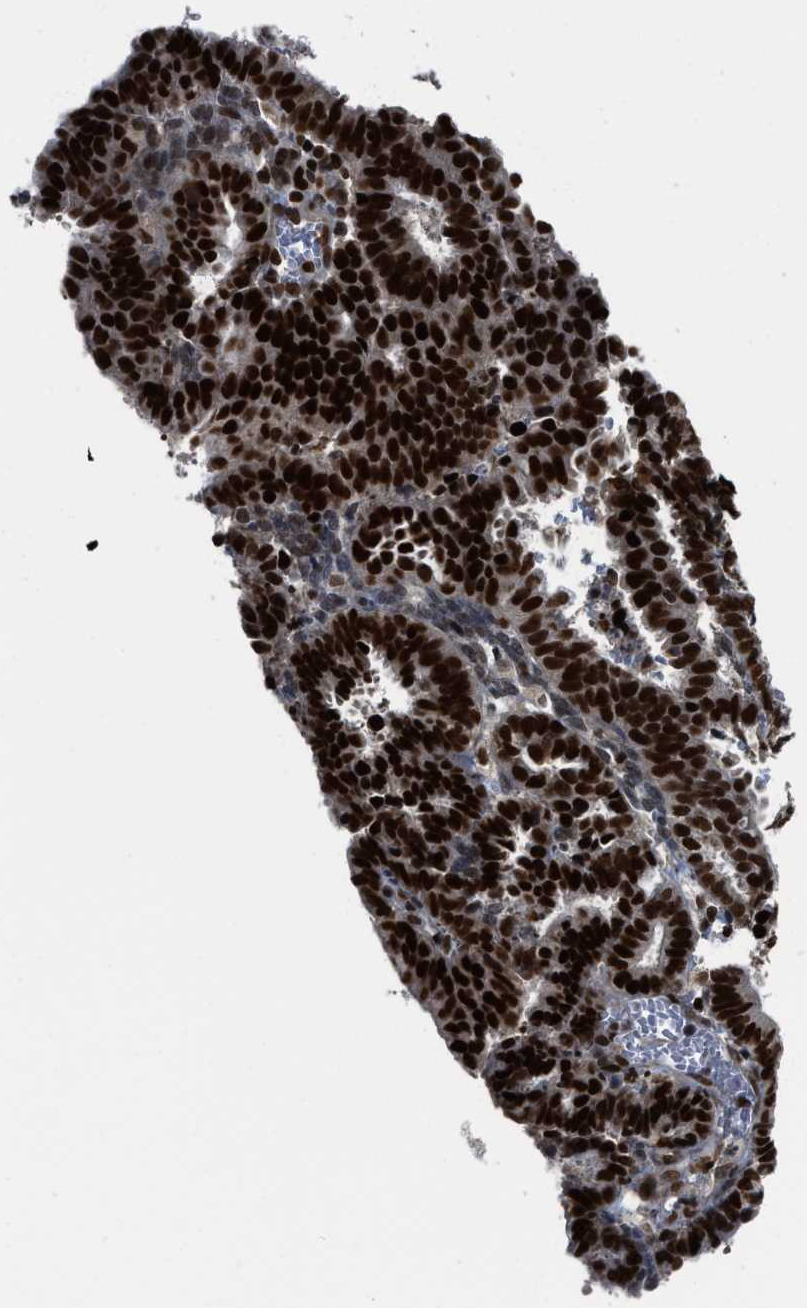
{"staining": {"intensity": "strong", "quantity": ">75%", "location": "nuclear"}, "tissue": "endometrial cancer", "cell_type": "Tumor cells", "image_type": "cancer", "snomed": [{"axis": "morphology", "description": "Adenocarcinoma, NOS"}, {"axis": "topography", "description": "Uterus"}], "caption": "Immunohistochemical staining of endometrial adenocarcinoma displays strong nuclear protein expression in about >75% of tumor cells.", "gene": "RFX5", "patient": {"sex": "female", "age": 83}}